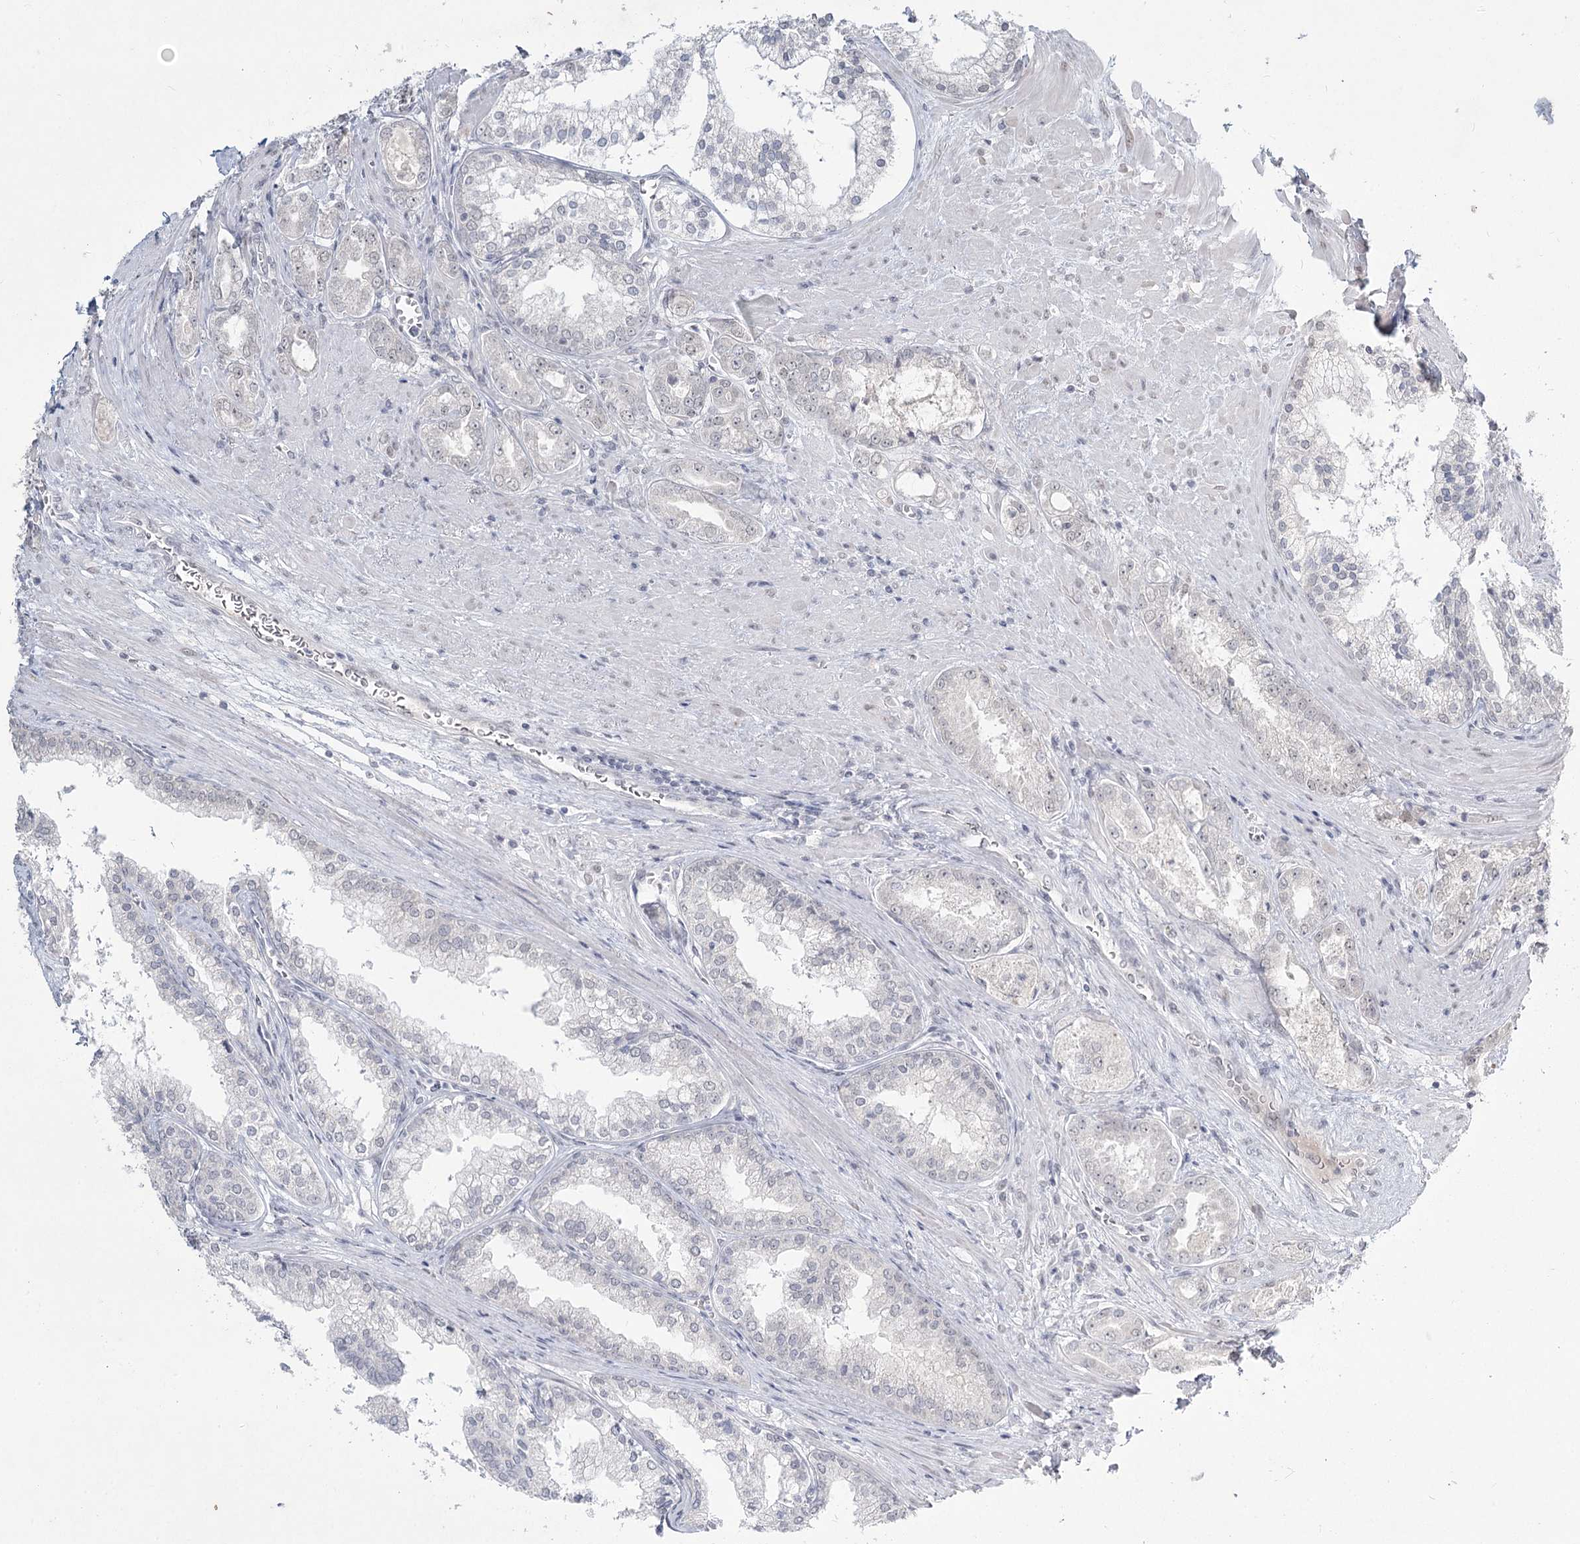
{"staining": {"intensity": "negative", "quantity": "none", "location": "none"}, "tissue": "prostate cancer", "cell_type": "Tumor cells", "image_type": "cancer", "snomed": [{"axis": "morphology", "description": "Adenocarcinoma, High grade"}, {"axis": "topography", "description": "Prostate"}], "caption": "Human prostate cancer stained for a protein using IHC shows no positivity in tumor cells.", "gene": "LY6G5C", "patient": {"sex": "male", "age": 72}}